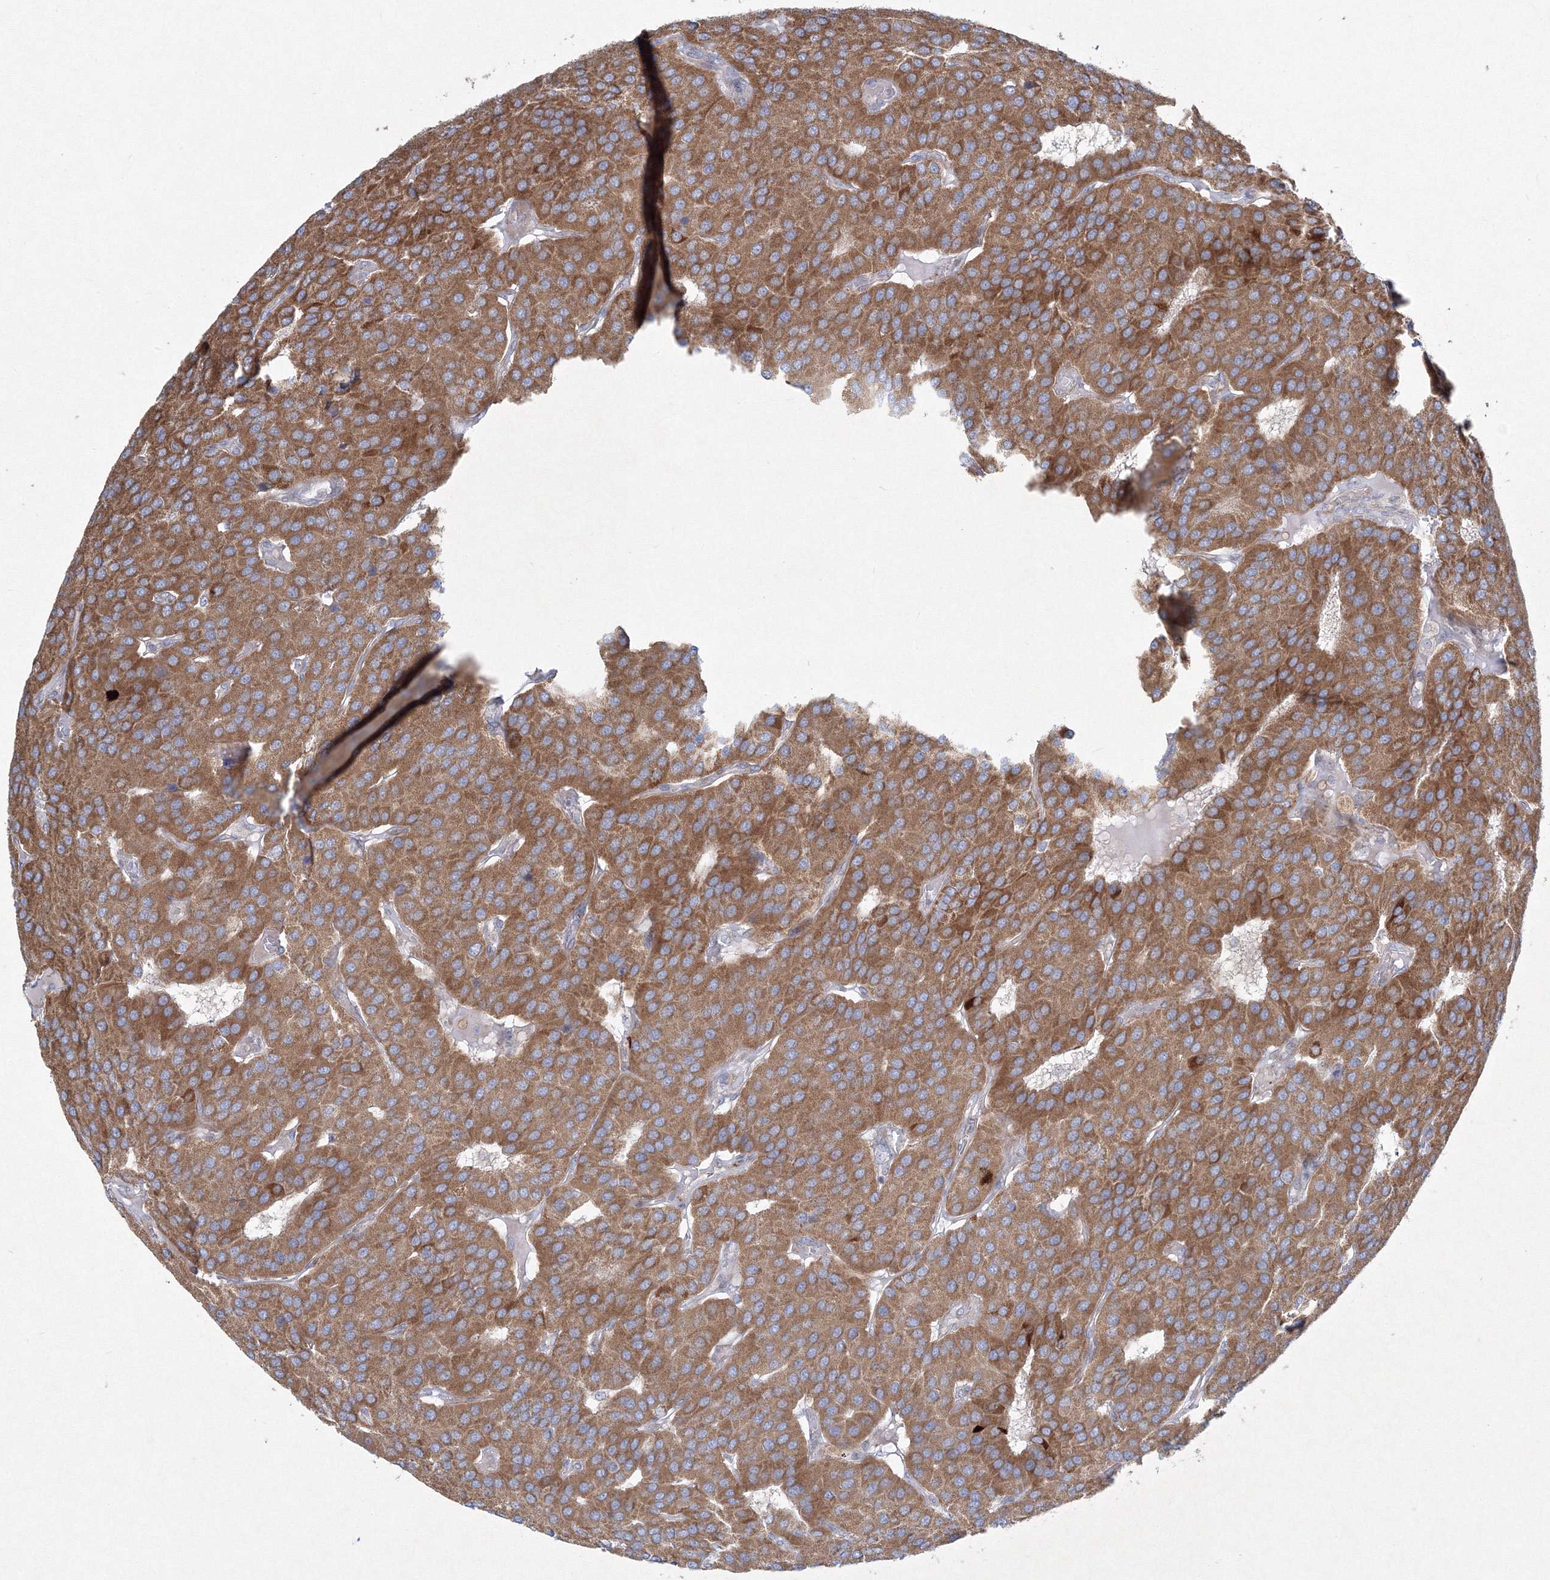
{"staining": {"intensity": "moderate", "quantity": ">75%", "location": "cytoplasmic/membranous"}, "tissue": "parathyroid gland", "cell_type": "Glandular cells", "image_type": "normal", "snomed": [{"axis": "morphology", "description": "Normal tissue, NOS"}, {"axis": "morphology", "description": "Adenoma, NOS"}, {"axis": "topography", "description": "Parathyroid gland"}], "caption": "This micrograph shows IHC staining of unremarkable parathyroid gland, with medium moderate cytoplasmic/membranous staining in about >75% of glandular cells.", "gene": "WDR49", "patient": {"sex": "female", "age": 86}}